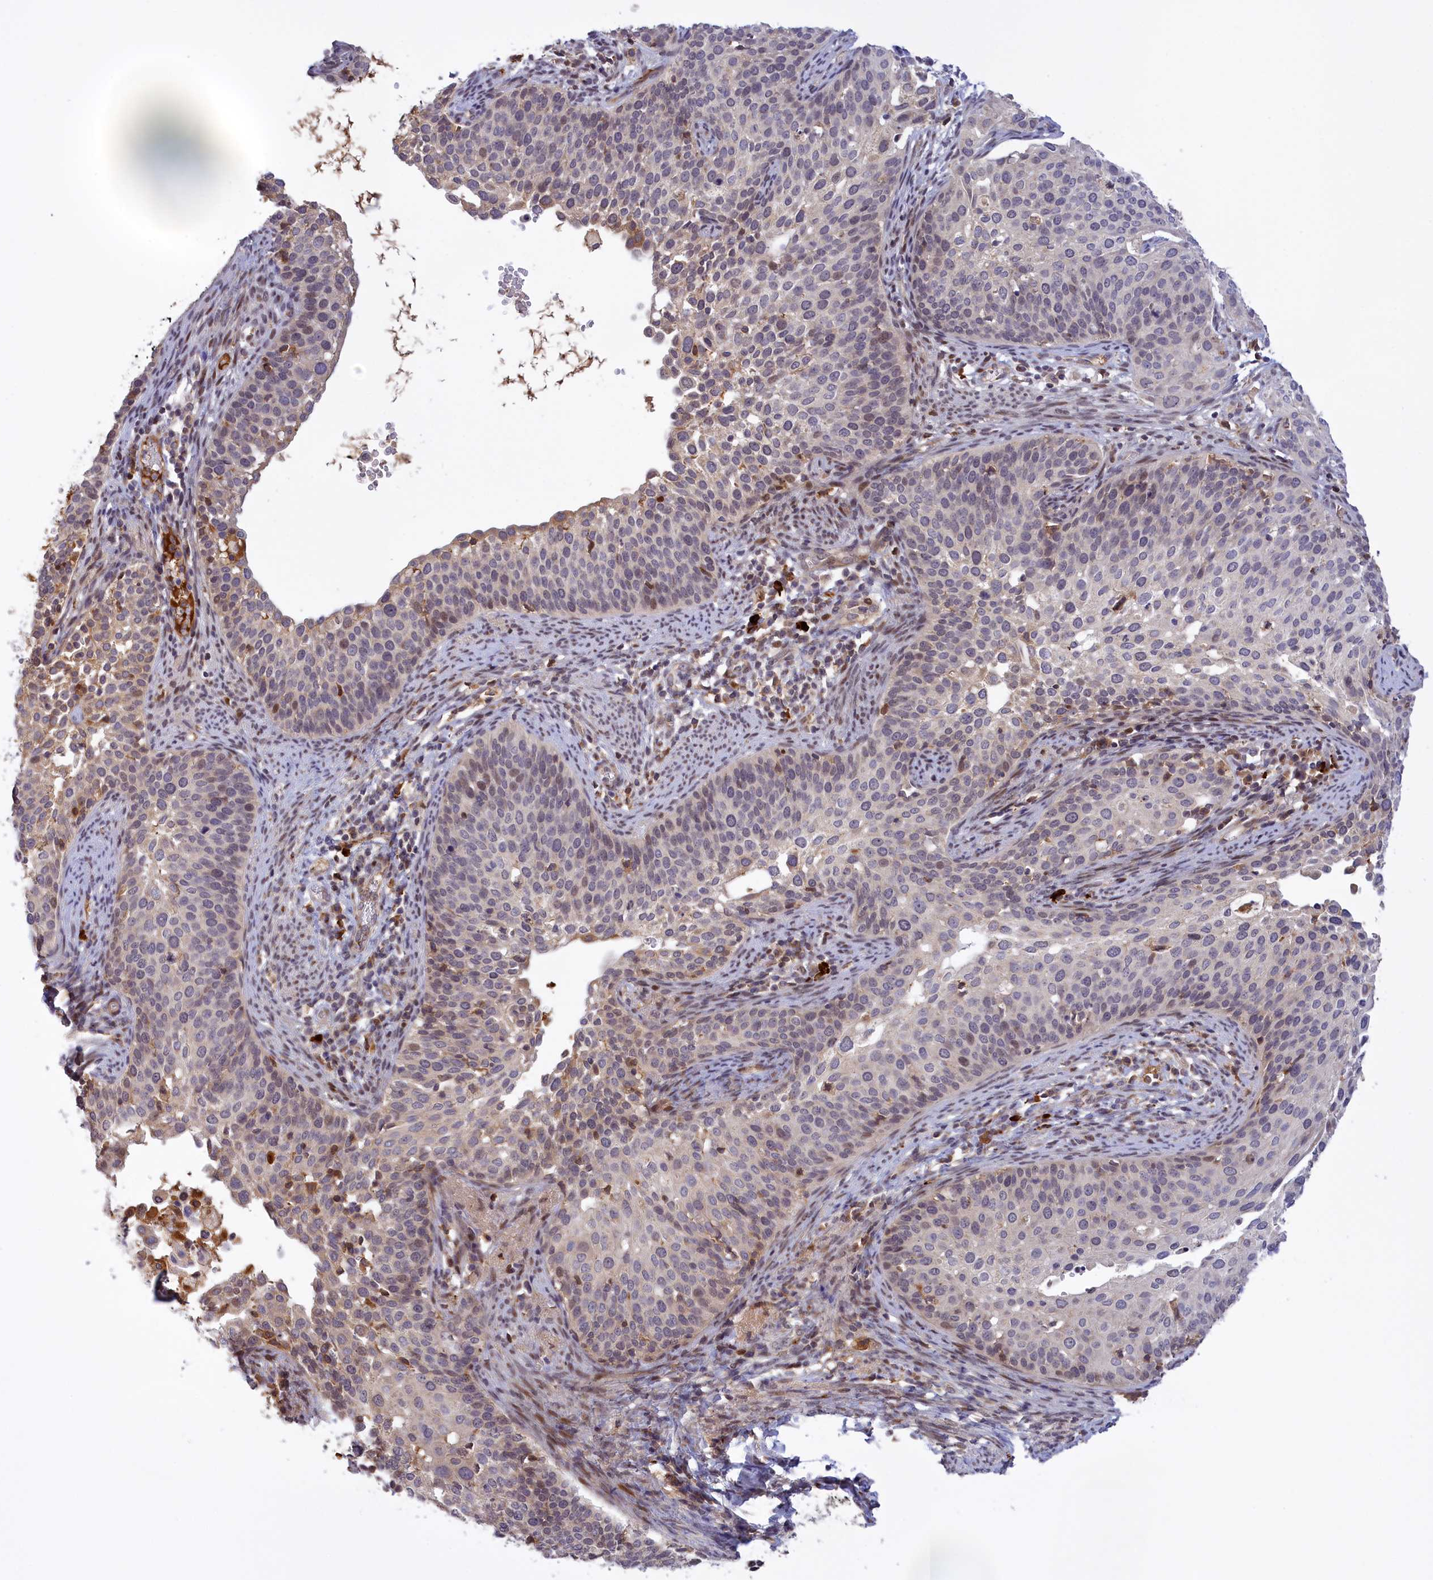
{"staining": {"intensity": "negative", "quantity": "none", "location": "none"}, "tissue": "cervical cancer", "cell_type": "Tumor cells", "image_type": "cancer", "snomed": [{"axis": "morphology", "description": "Squamous cell carcinoma, NOS"}, {"axis": "topography", "description": "Cervix"}], "caption": "High magnification brightfield microscopy of cervical squamous cell carcinoma stained with DAB (3,3'-diaminobenzidine) (brown) and counterstained with hematoxylin (blue): tumor cells show no significant staining.", "gene": "RRAD", "patient": {"sex": "female", "age": 44}}